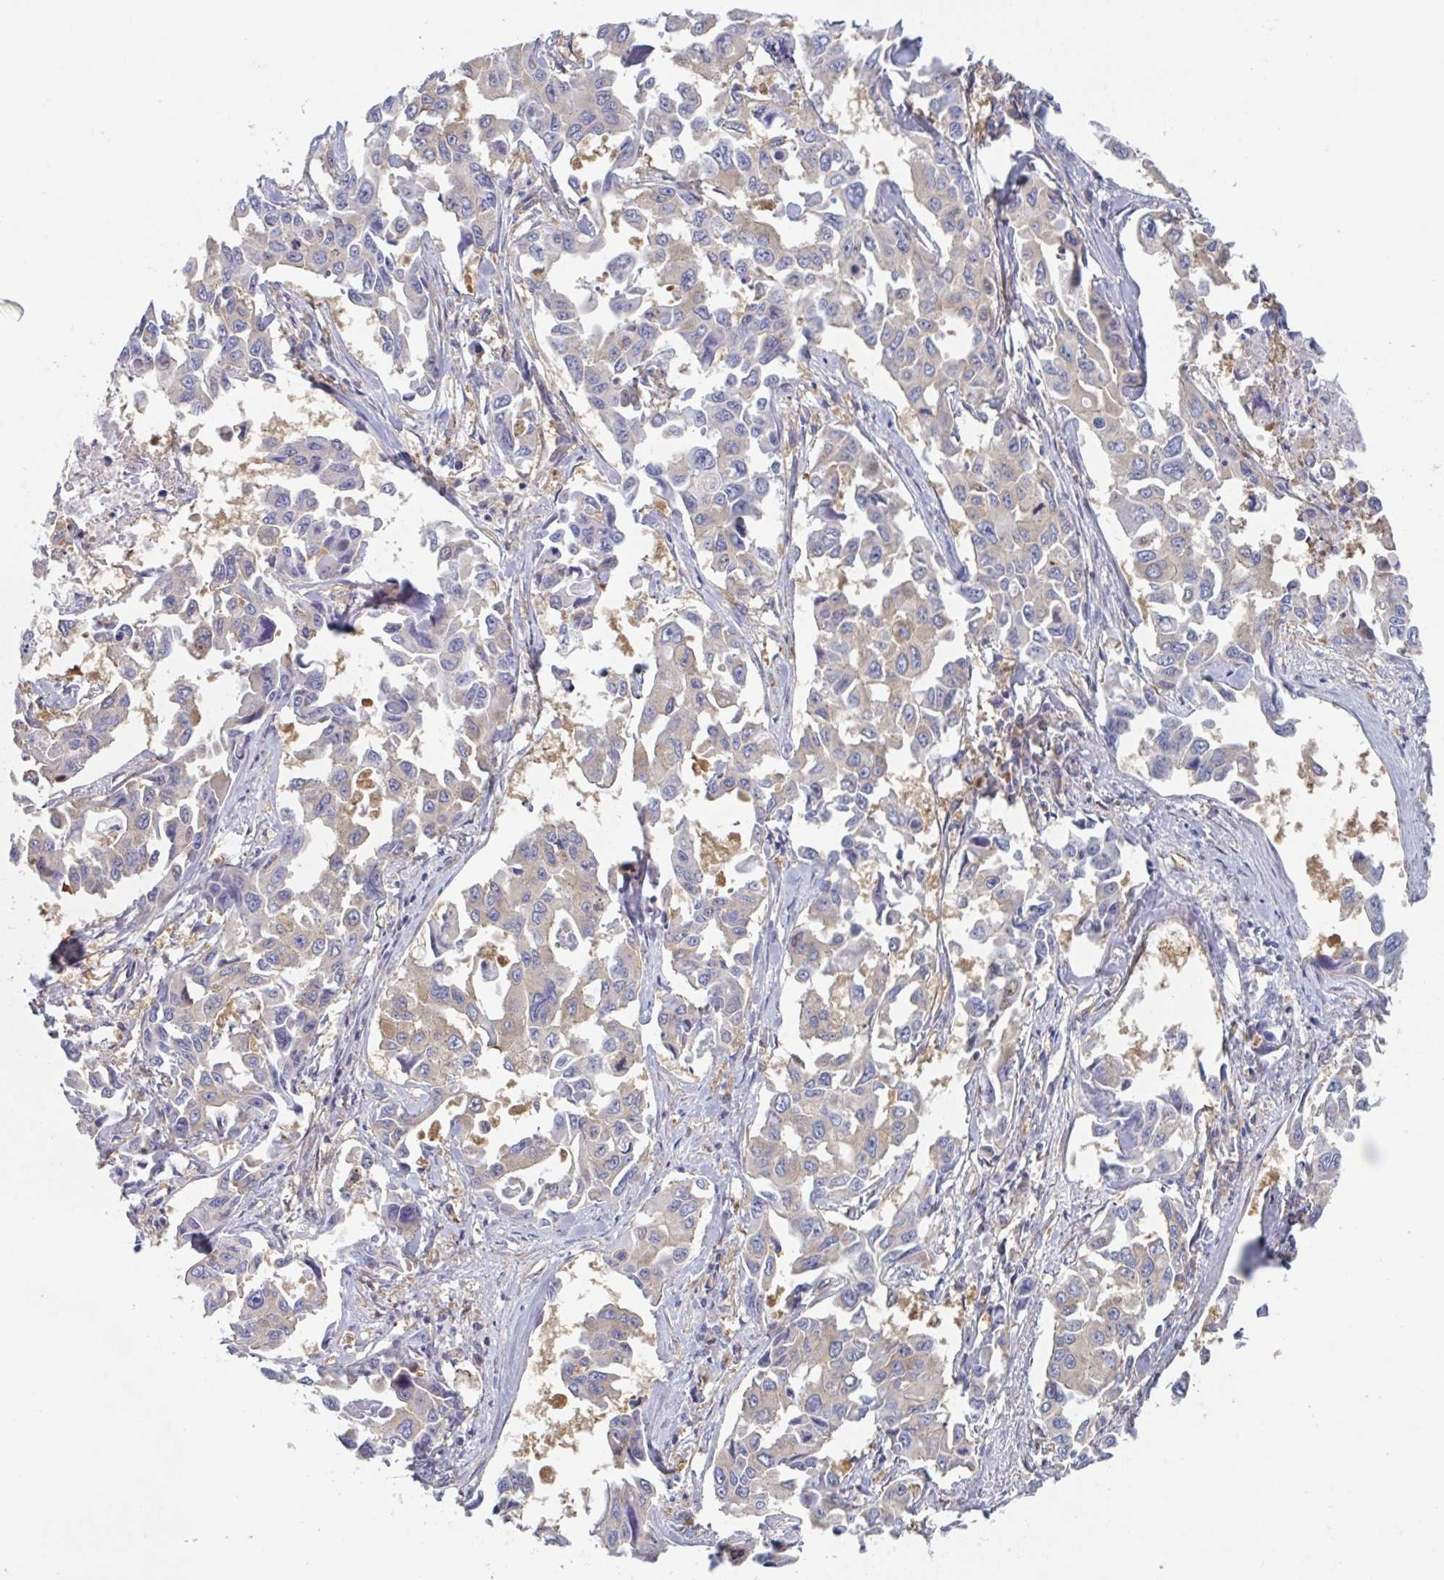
{"staining": {"intensity": "weak", "quantity": "25%-75%", "location": "cytoplasmic/membranous"}, "tissue": "lung cancer", "cell_type": "Tumor cells", "image_type": "cancer", "snomed": [{"axis": "morphology", "description": "Adenocarcinoma, NOS"}, {"axis": "topography", "description": "Lung"}], "caption": "The micrograph reveals a brown stain indicating the presence of a protein in the cytoplasmic/membranous of tumor cells in adenocarcinoma (lung).", "gene": "AMPD2", "patient": {"sex": "male", "age": 64}}